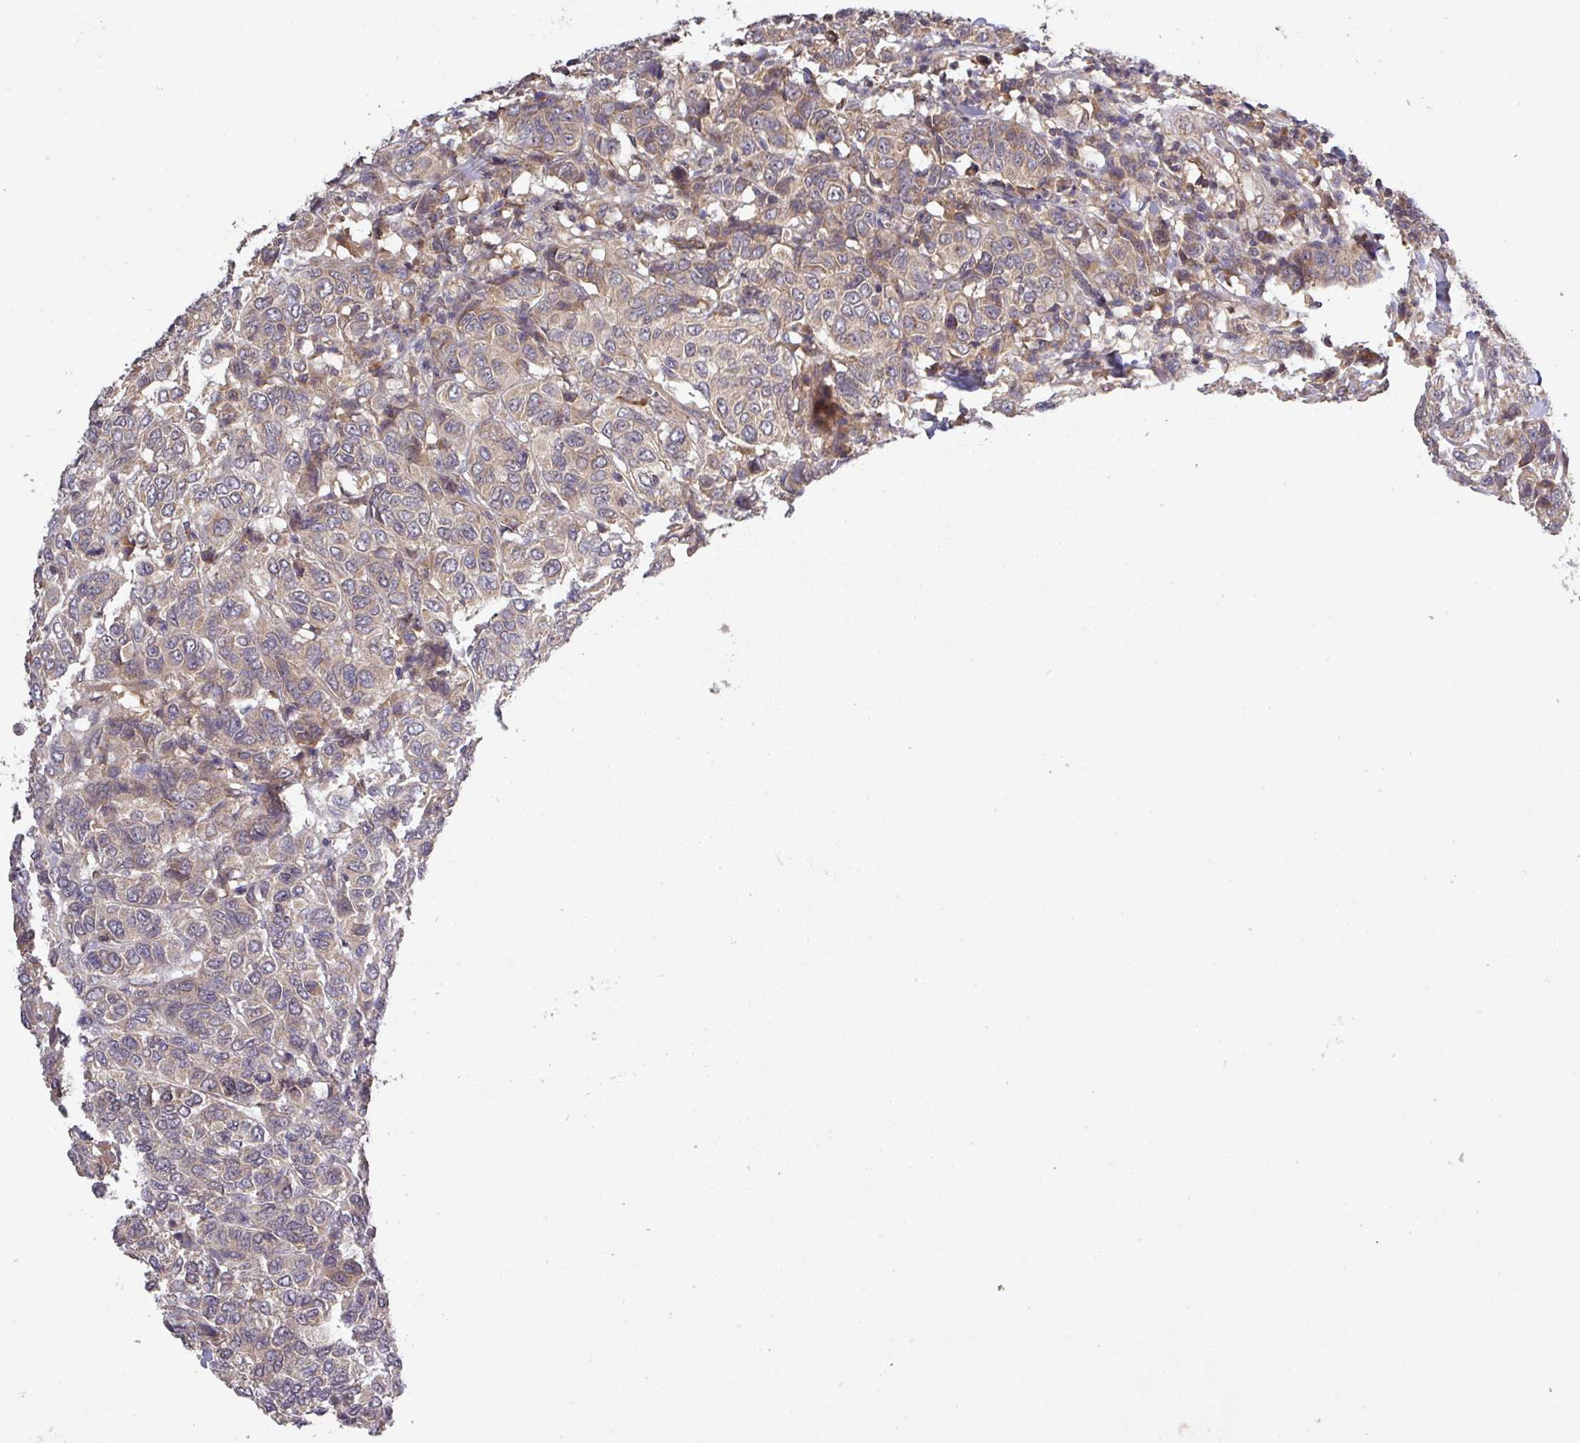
{"staining": {"intensity": "weak", "quantity": "<25%", "location": "cytoplasmic/membranous"}, "tissue": "breast cancer", "cell_type": "Tumor cells", "image_type": "cancer", "snomed": [{"axis": "morphology", "description": "Duct carcinoma"}, {"axis": "topography", "description": "Breast"}], "caption": "Photomicrograph shows no significant protein staining in tumor cells of breast infiltrating ductal carcinoma.", "gene": "CCDC121", "patient": {"sex": "female", "age": 55}}